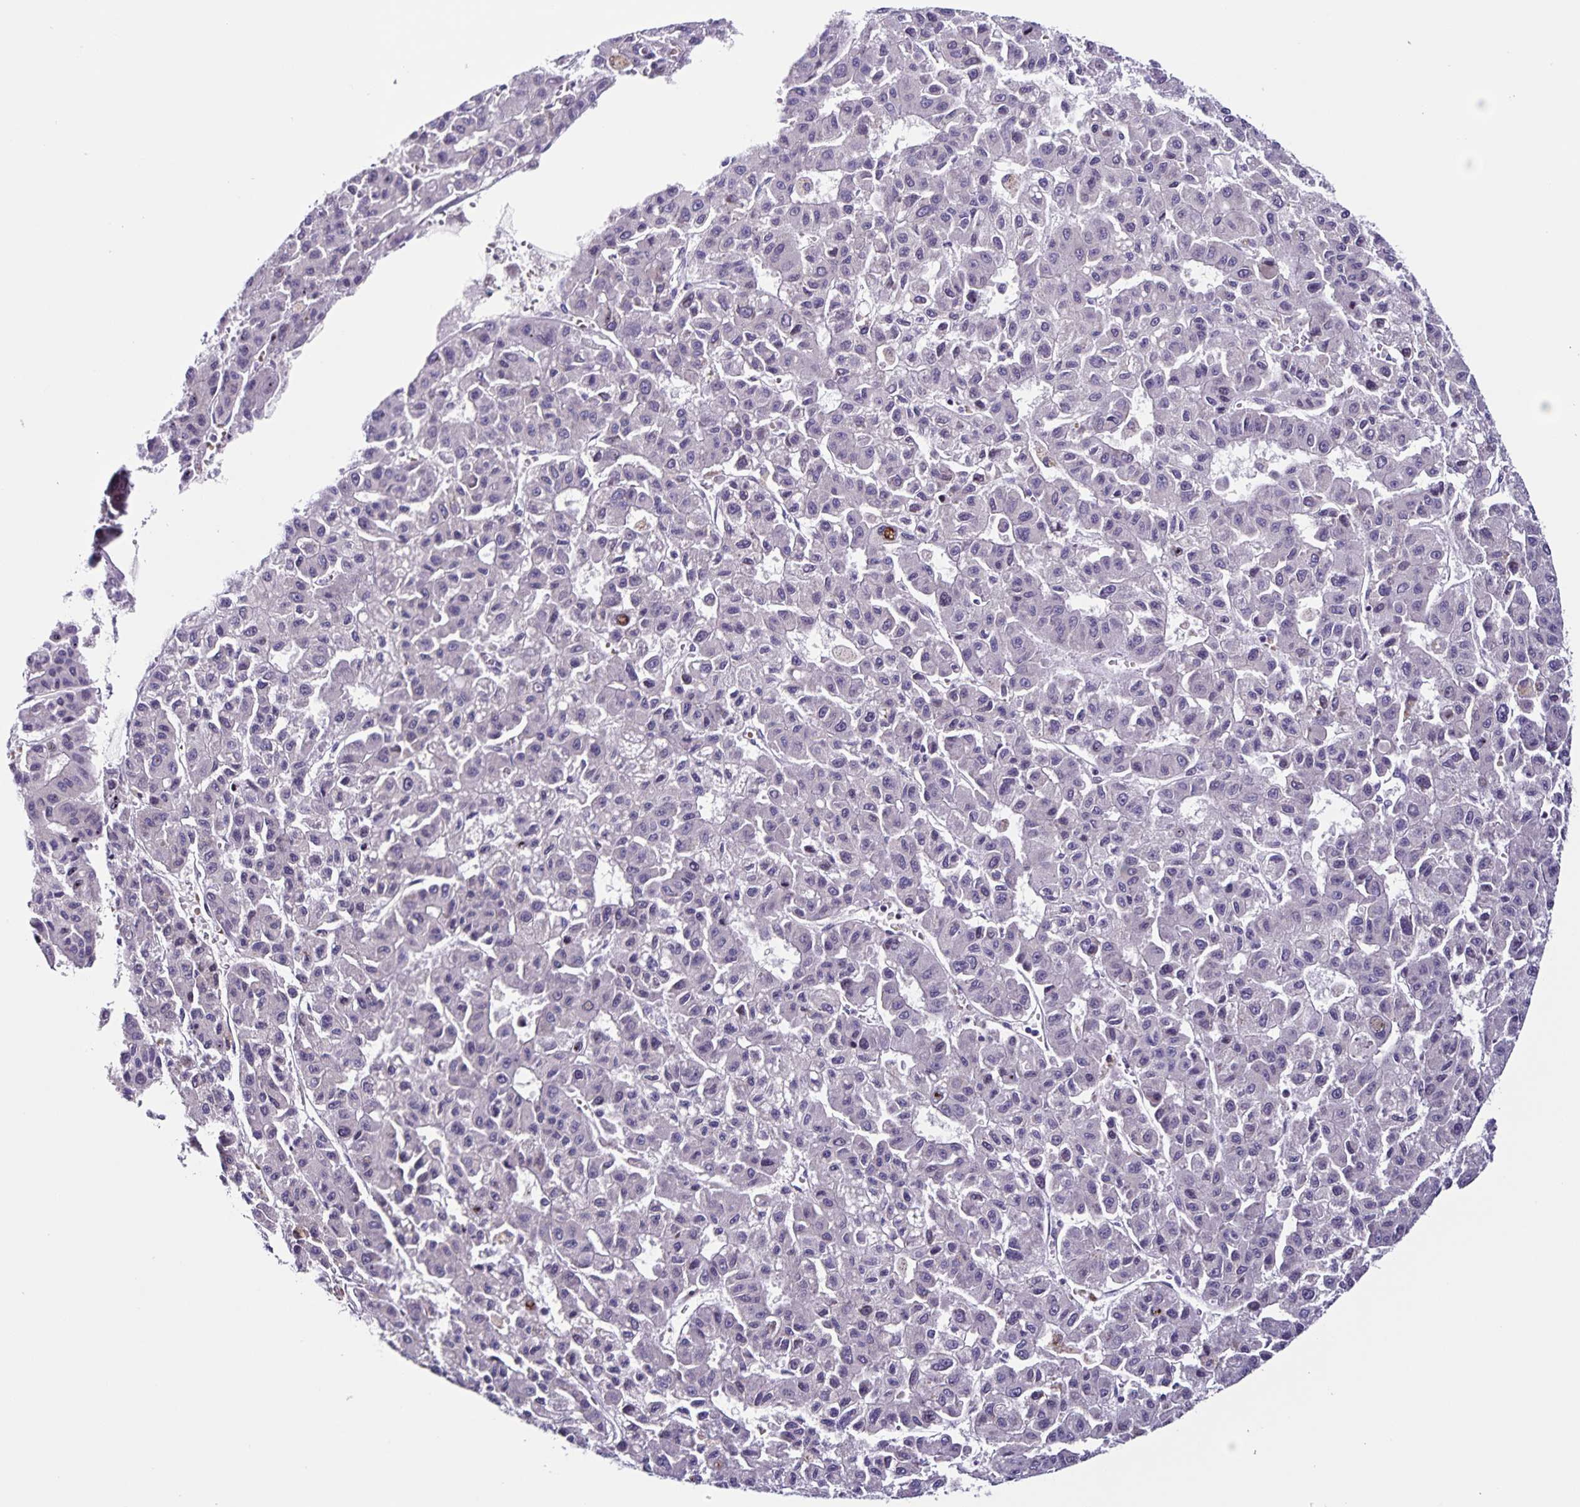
{"staining": {"intensity": "negative", "quantity": "none", "location": "none"}, "tissue": "liver cancer", "cell_type": "Tumor cells", "image_type": "cancer", "snomed": [{"axis": "morphology", "description": "Carcinoma, Hepatocellular, NOS"}, {"axis": "topography", "description": "Liver"}], "caption": "High power microscopy image of an immunohistochemistry (IHC) micrograph of liver hepatocellular carcinoma, revealing no significant staining in tumor cells.", "gene": "RNFT2", "patient": {"sex": "male", "age": 70}}